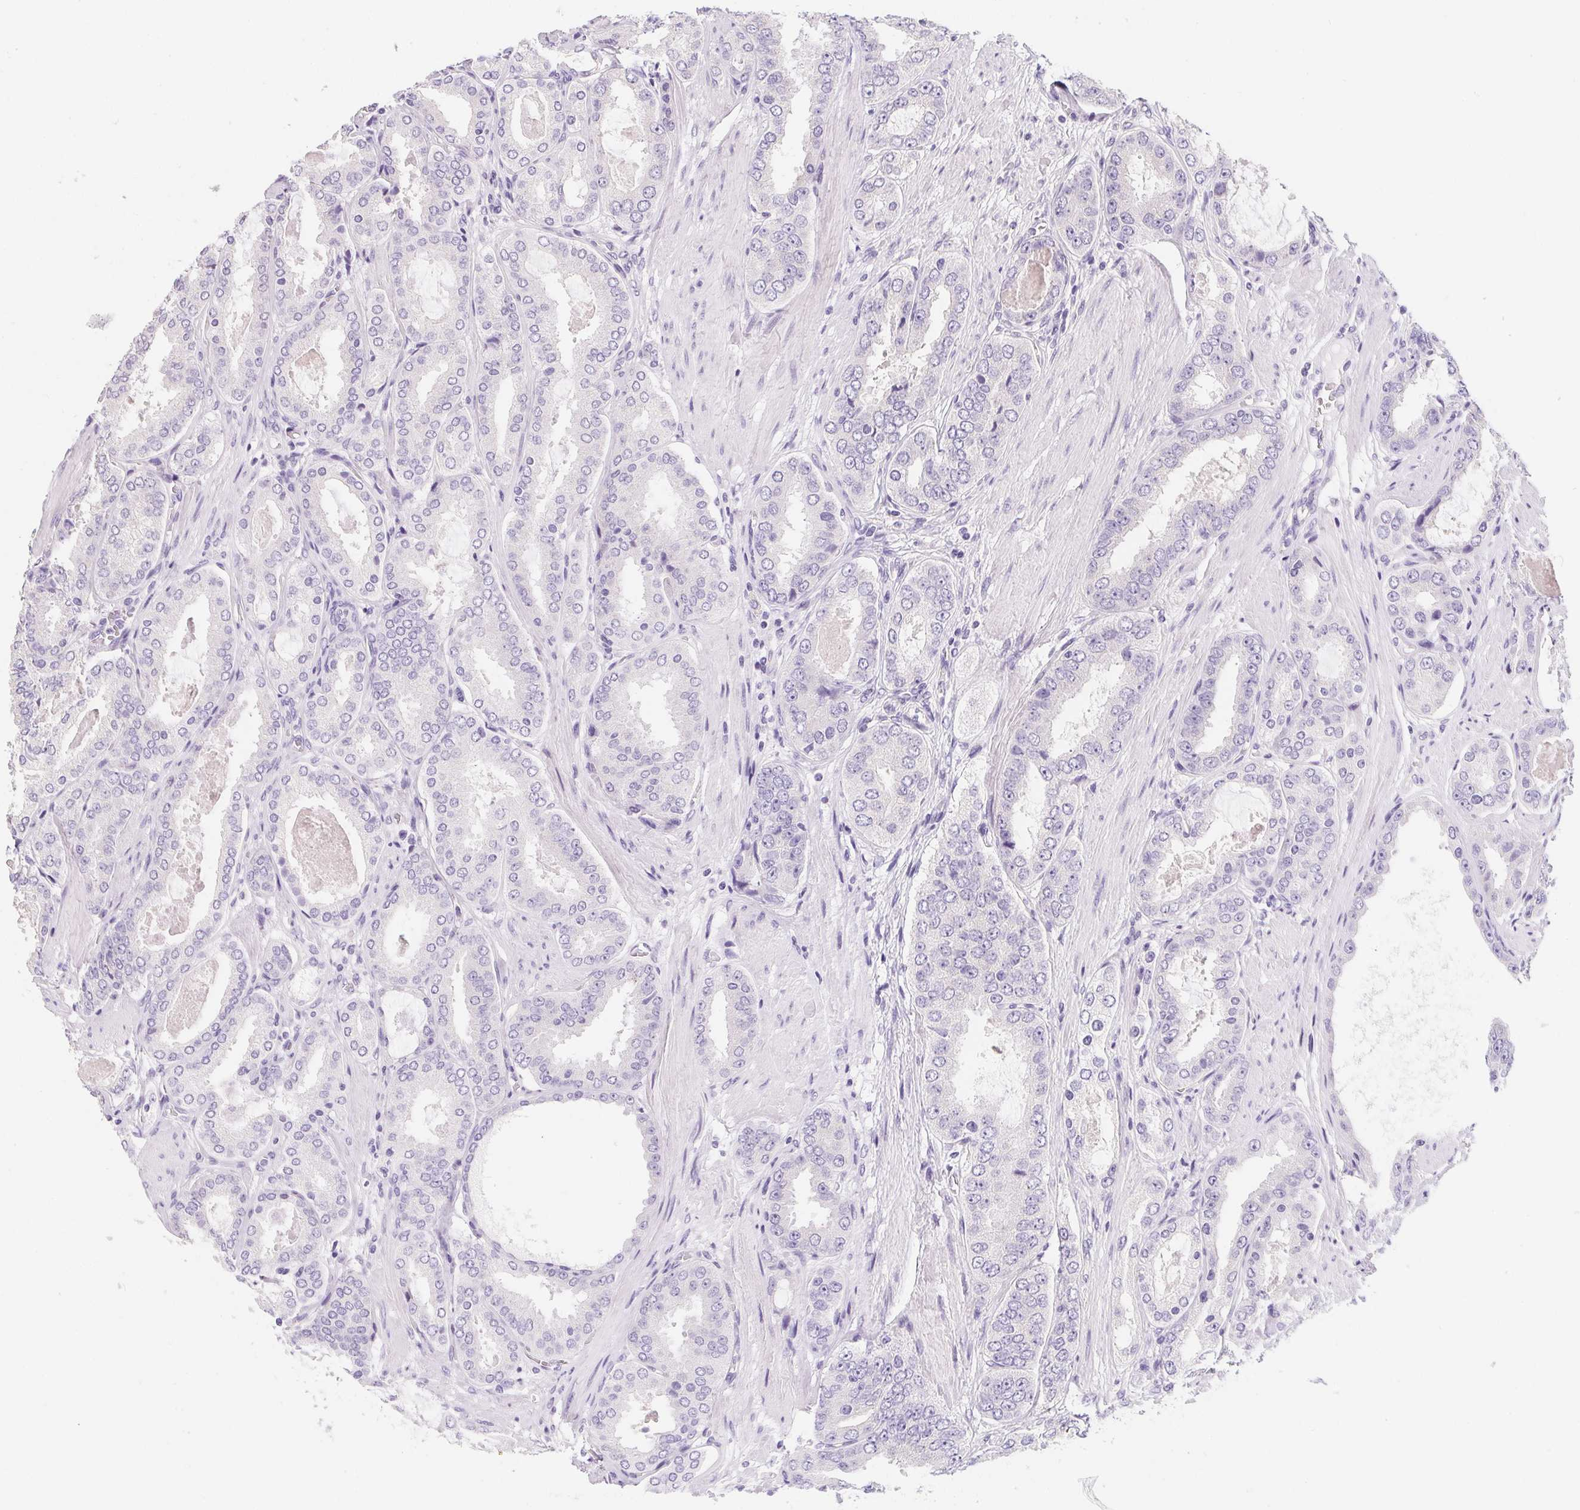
{"staining": {"intensity": "negative", "quantity": "none", "location": "none"}, "tissue": "prostate cancer", "cell_type": "Tumor cells", "image_type": "cancer", "snomed": [{"axis": "morphology", "description": "Adenocarcinoma, High grade"}, {"axis": "topography", "description": "Prostate"}], "caption": "This is a micrograph of immunohistochemistry staining of prostate high-grade adenocarcinoma, which shows no positivity in tumor cells.", "gene": "AQP5", "patient": {"sex": "male", "age": 63}}